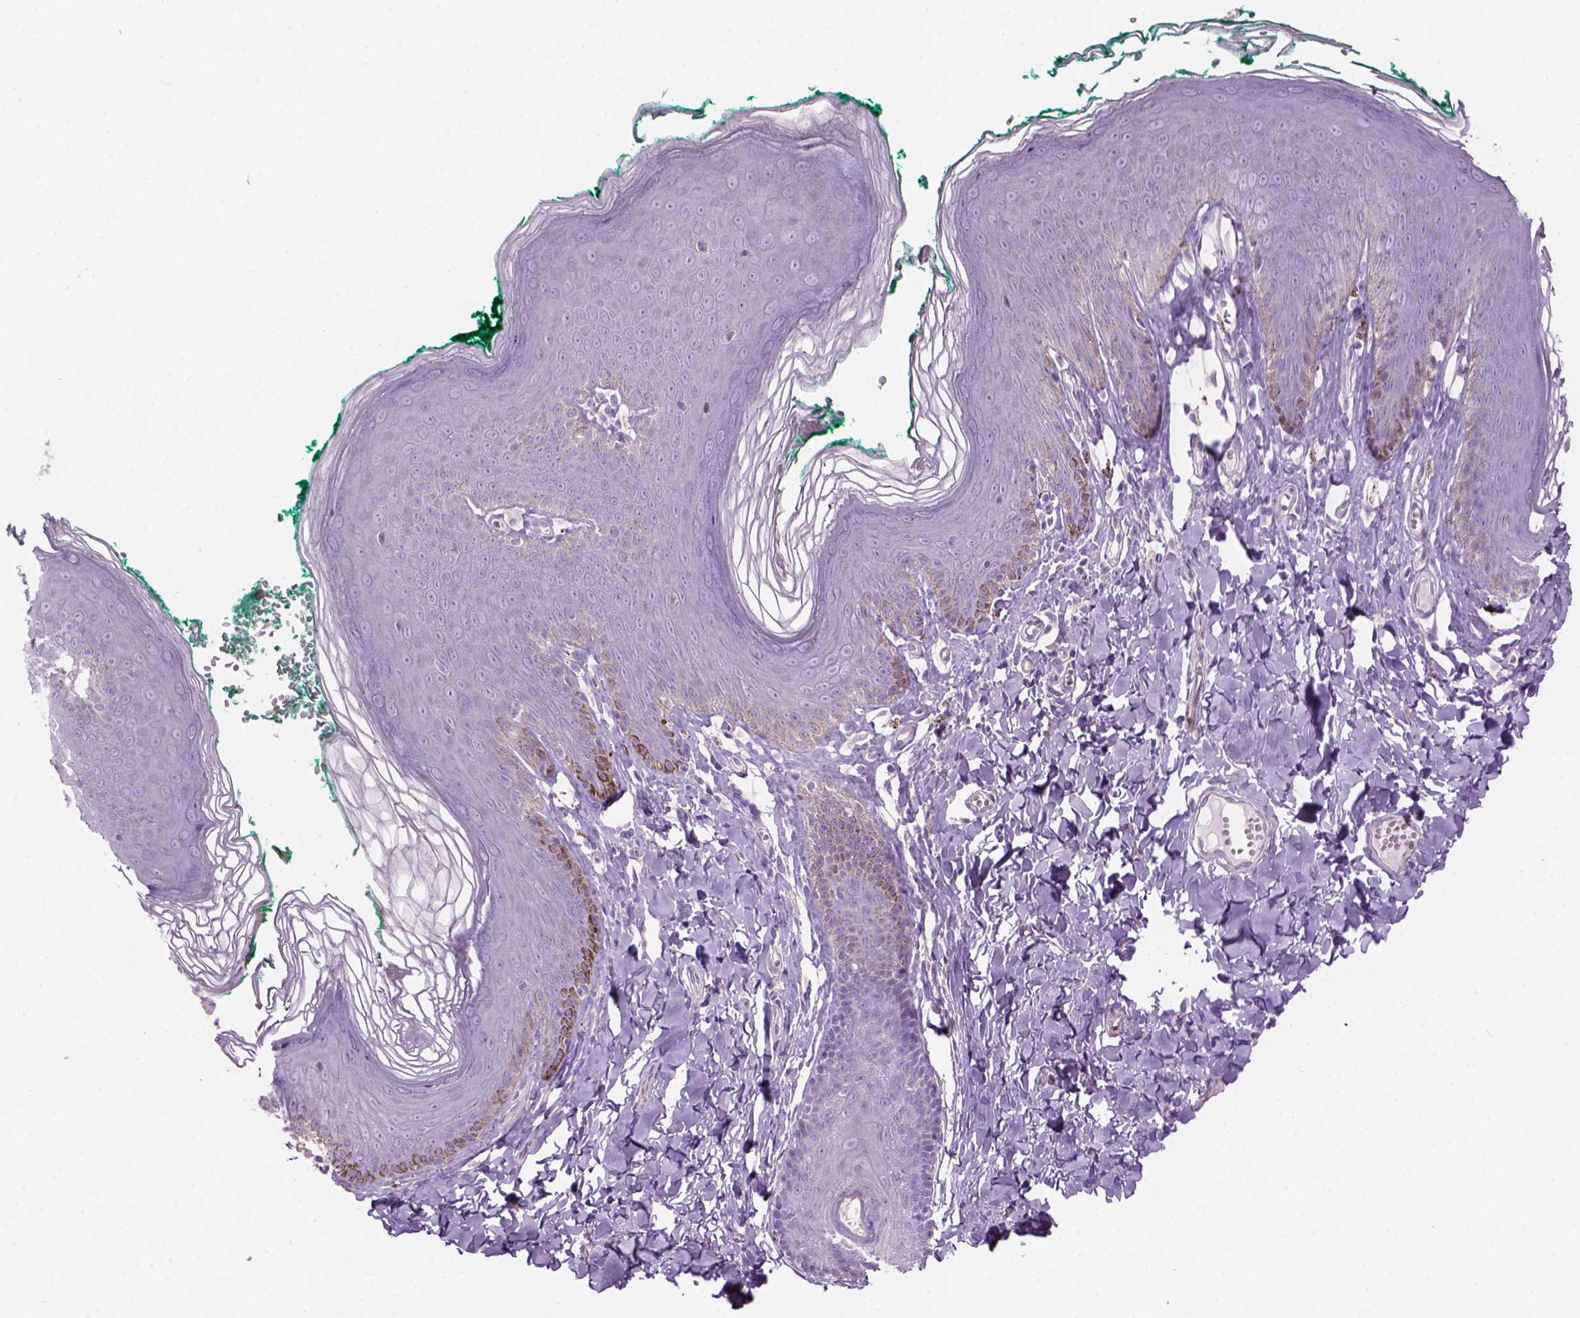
{"staining": {"intensity": "negative", "quantity": "none", "location": "none"}, "tissue": "skin", "cell_type": "Epidermal cells", "image_type": "normal", "snomed": [{"axis": "morphology", "description": "Normal tissue, NOS"}, {"axis": "topography", "description": "Vulva"}, {"axis": "topography", "description": "Peripheral nerve tissue"}], "caption": "High power microscopy micrograph of an IHC micrograph of normal skin, revealing no significant positivity in epidermal cells.", "gene": "CD84", "patient": {"sex": "female", "age": 66}}